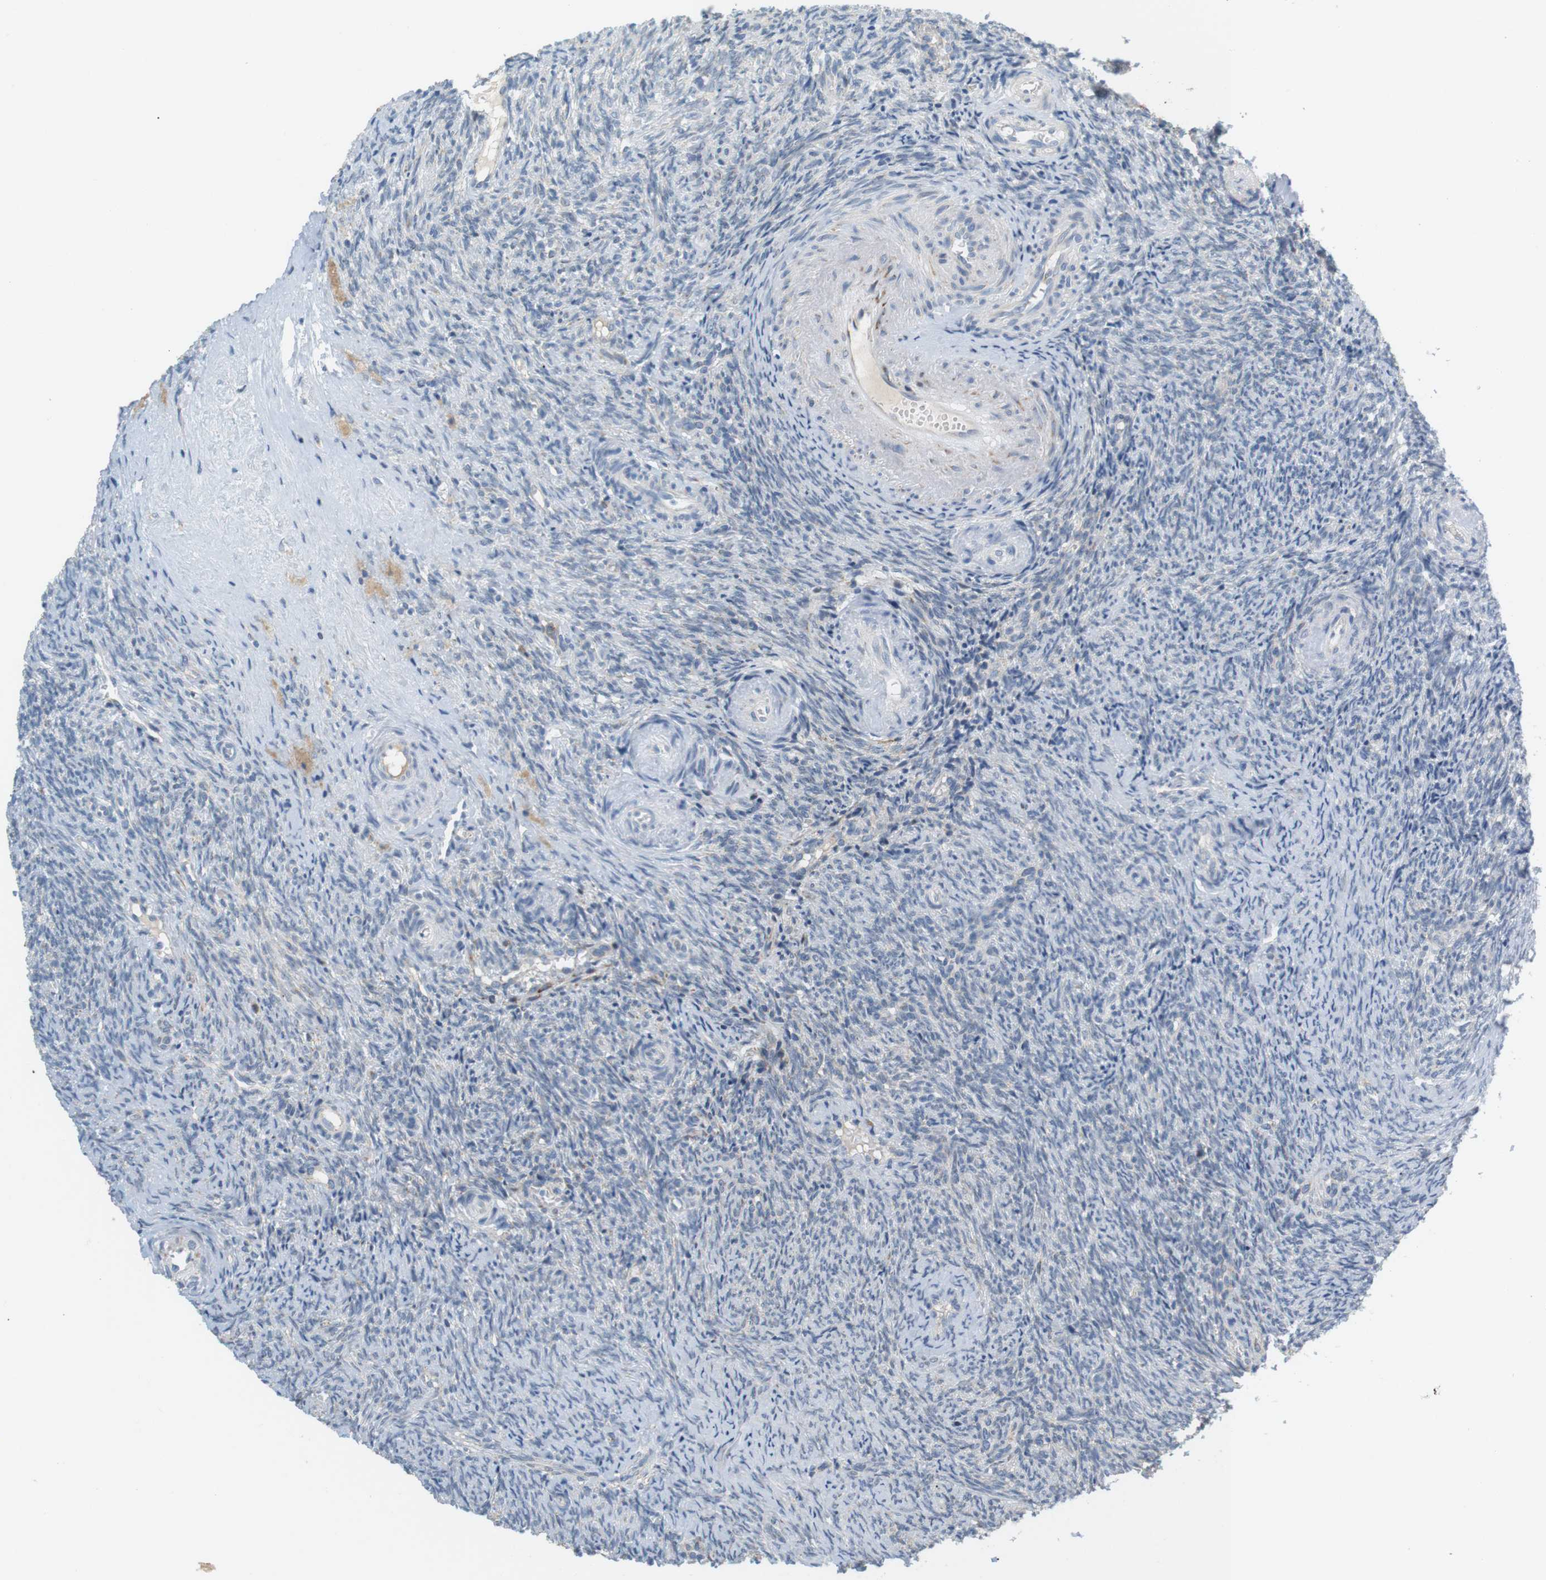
{"staining": {"intensity": "weak", "quantity": "<25%", "location": "cytoplasmic/membranous"}, "tissue": "ovary", "cell_type": "Ovarian stroma cells", "image_type": "normal", "snomed": [{"axis": "morphology", "description": "Normal tissue, NOS"}, {"axis": "topography", "description": "Ovary"}], "caption": "An IHC image of normal ovary is shown. There is no staining in ovarian stroma cells of ovary. The staining is performed using DAB brown chromogen with nuclei counter-stained in using hematoxylin.", "gene": "CD300E", "patient": {"sex": "female", "age": 41}}